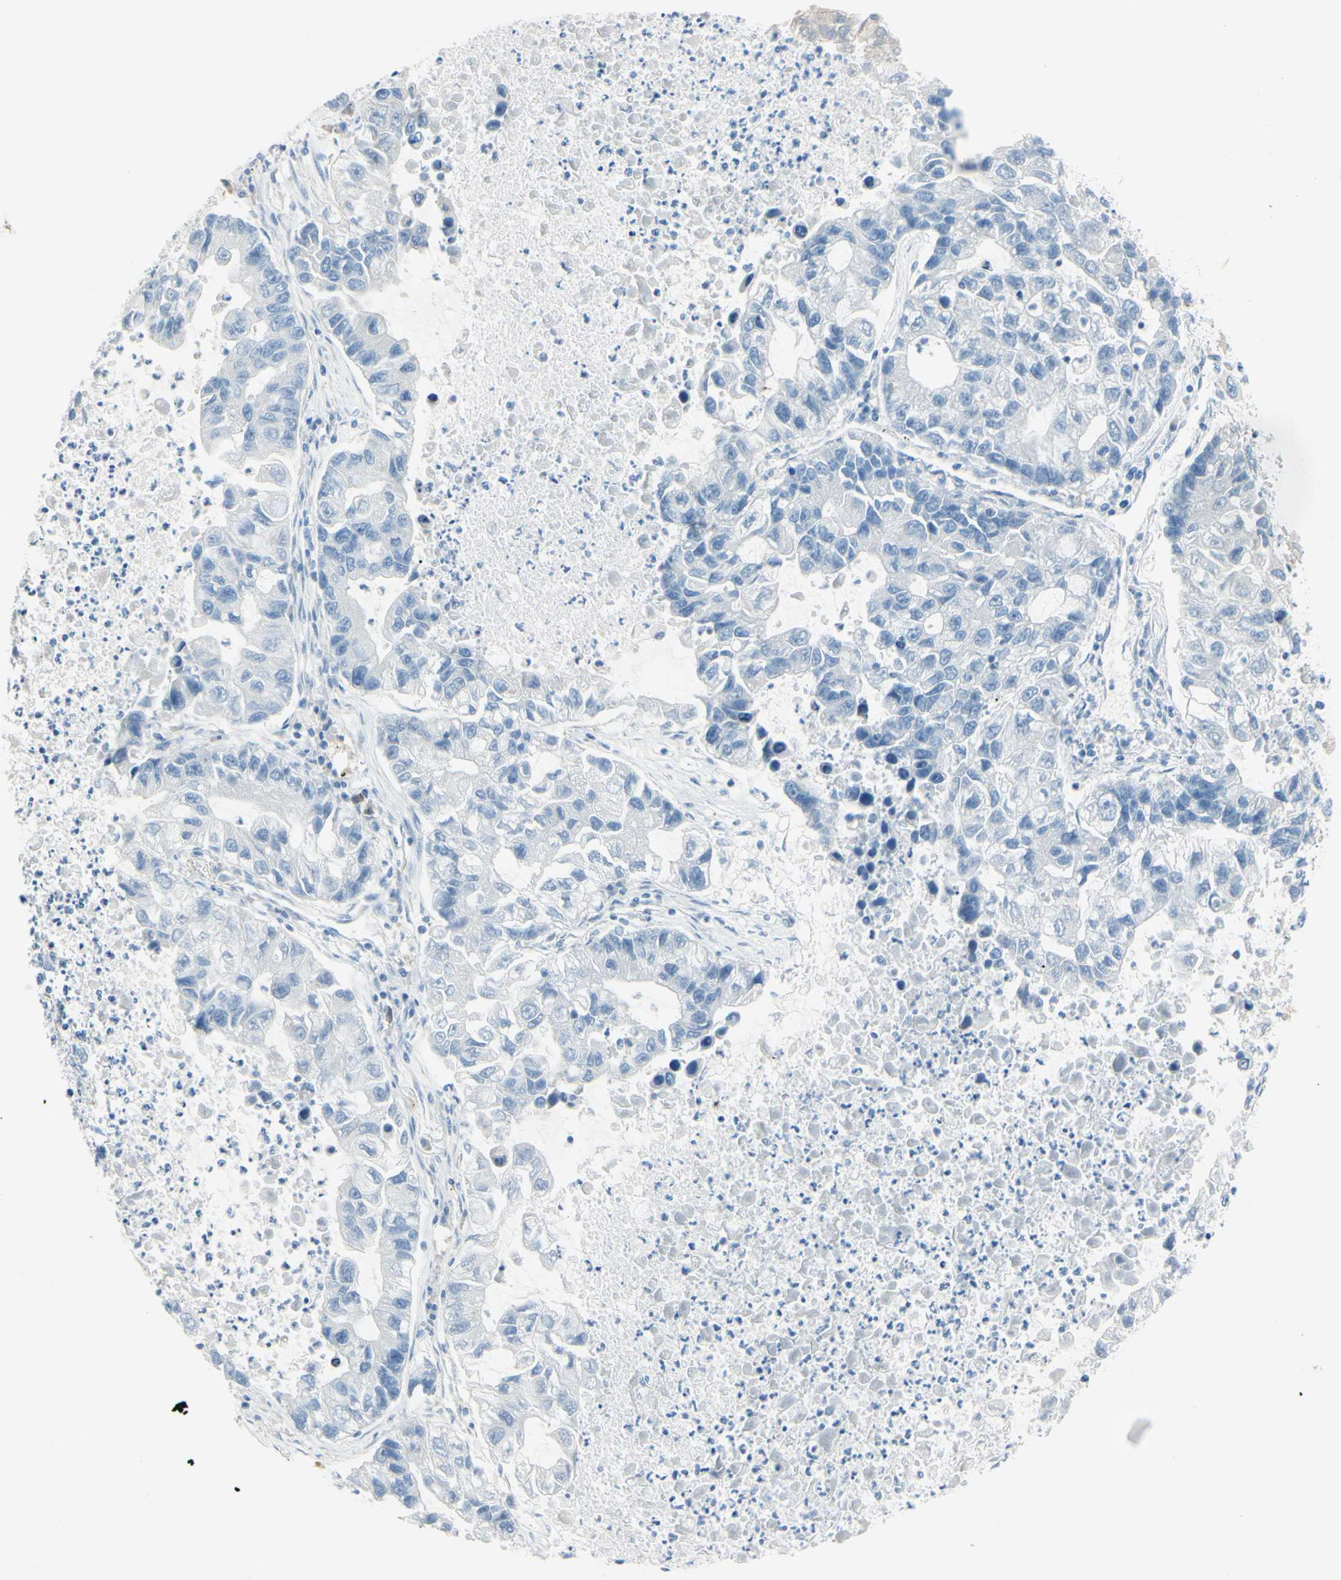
{"staining": {"intensity": "negative", "quantity": "none", "location": "none"}, "tissue": "lung cancer", "cell_type": "Tumor cells", "image_type": "cancer", "snomed": [{"axis": "morphology", "description": "Adenocarcinoma, NOS"}, {"axis": "topography", "description": "Lung"}], "caption": "Immunohistochemistry of human lung adenocarcinoma shows no staining in tumor cells.", "gene": "DCT", "patient": {"sex": "female", "age": 51}}